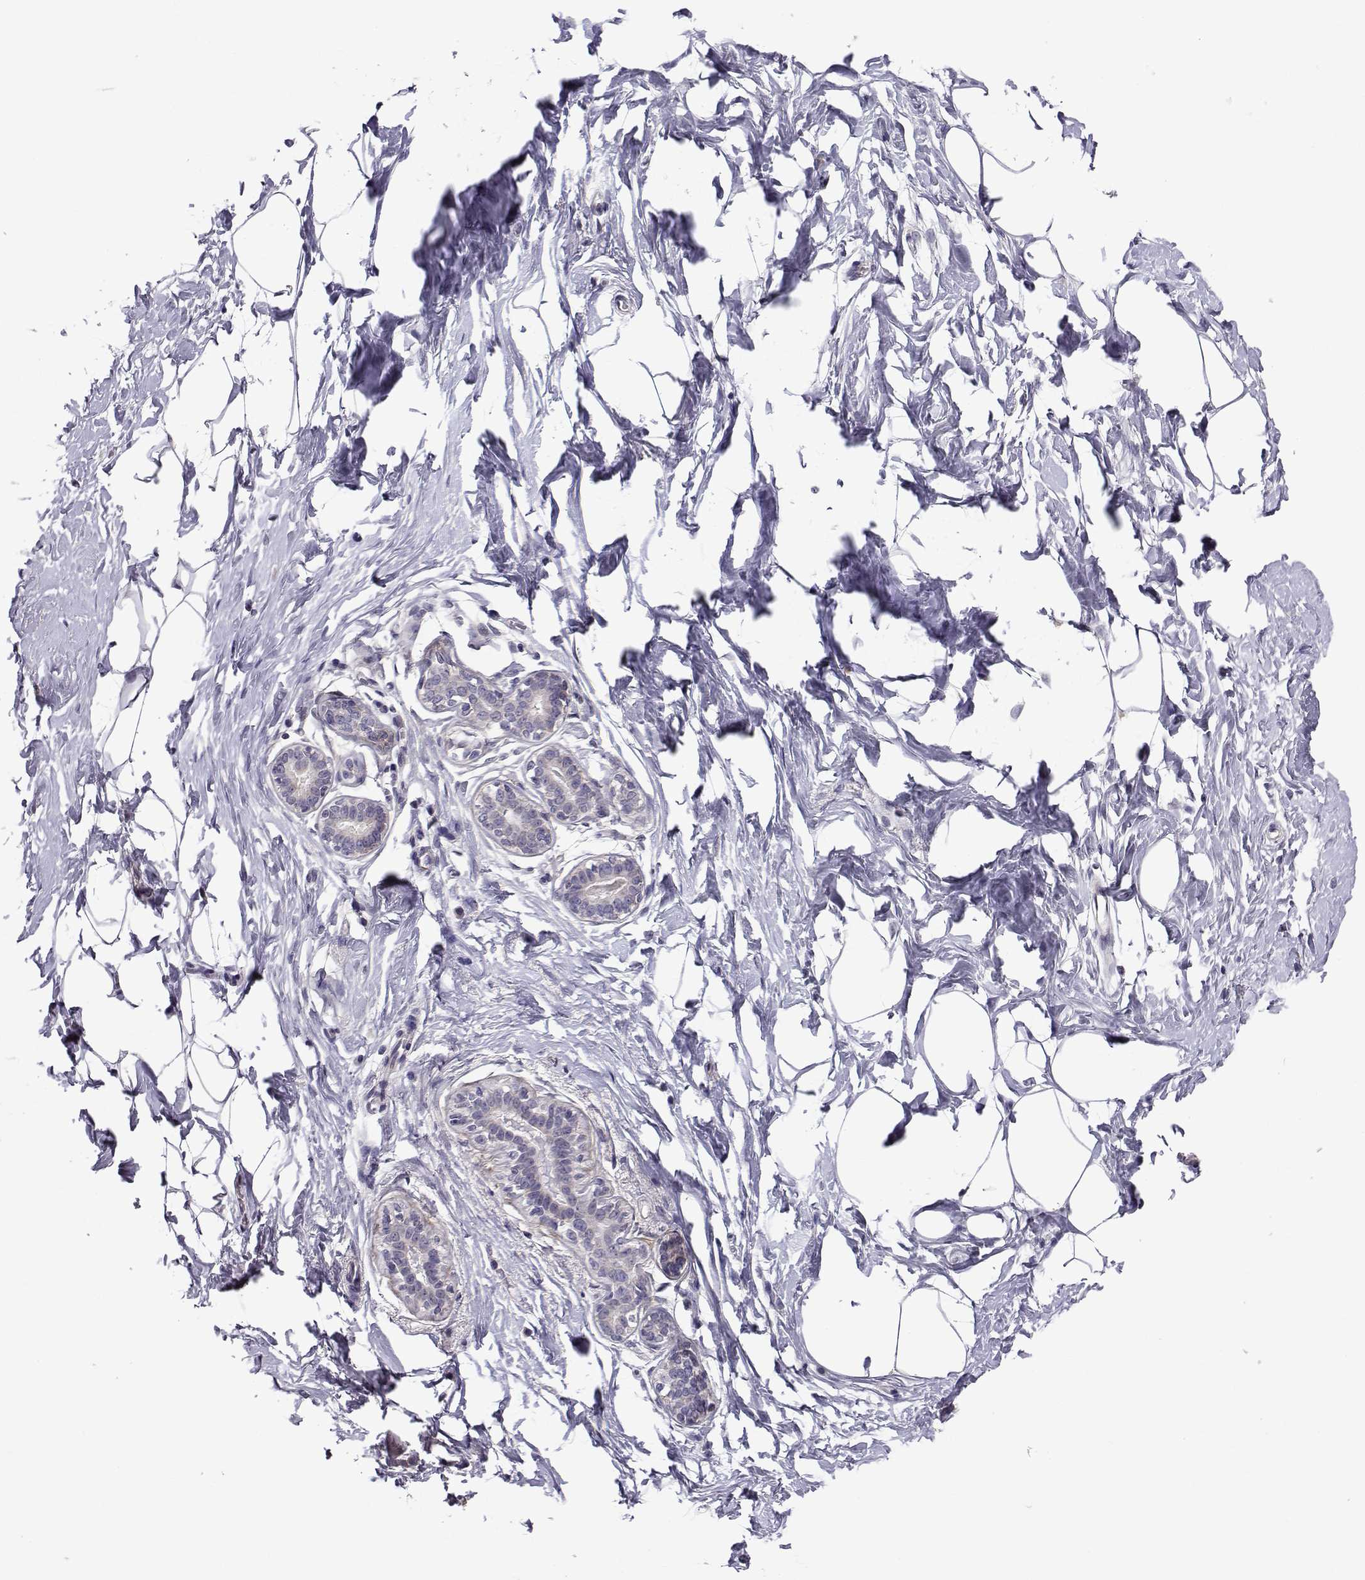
{"staining": {"intensity": "negative", "quantity": "none", "location": "none"}, "tissue": "breast", "cell_type": "Adipocytes", "image_type": "normal", "snomed": [{"axis": "morphology", "description": "Normal tissue, NOS"}, {"axis": "morphology", "description": "Lobular carcinoma, in situ"}, {"axis": "topography", "description": "Breast"}], "caption": "Immunohistochemistry of unremarkable human breast exhibits no expression in adipocytes.", "gene": "PEX5L", "patient": {"sex": "female", "age": 35}}